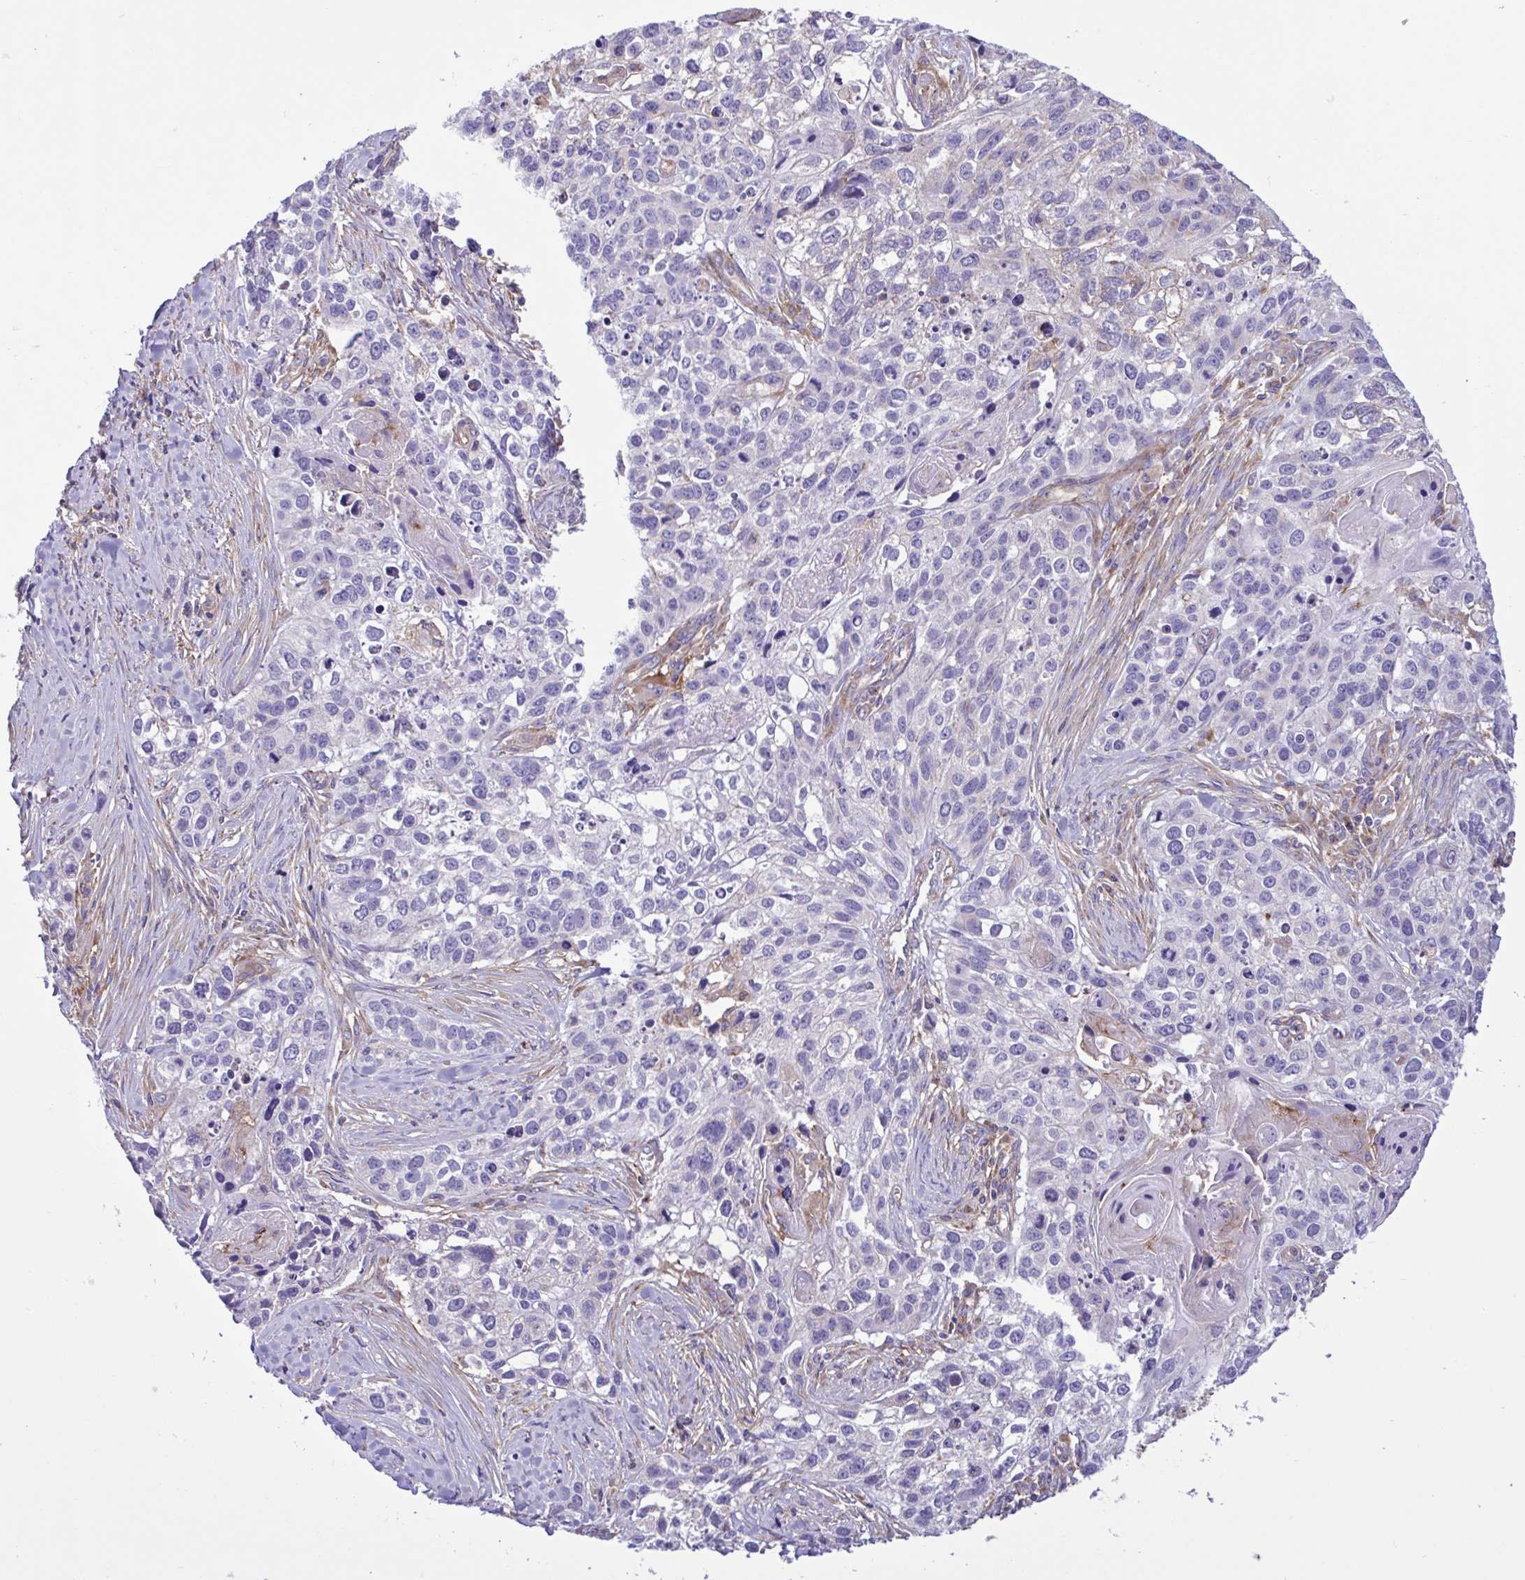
{"staining": {"intensity": "negative", "quantity": "none", "location": "none"}, "tissue": "lung cancer", "cell_type": "Tumor cells", "image_type": "cancer", "snomed": [{"axis": "morphology", "description": "Squamous cell carcinoma, NOS"}, {"axis": "topography", "description": "Lung"}], "caption": "A high-resolution histopathology image shows IHC staining of lung cancer (squamous cell carcinoma), which demonstrates no significant expression in tumor cells. Brightfield microscopy of IHC stained with DAB (brown) and hematoxylin (blue), captured at high magnification.", "gene": "OR51M1", "patient": {"sex": "male", "age": 74}}